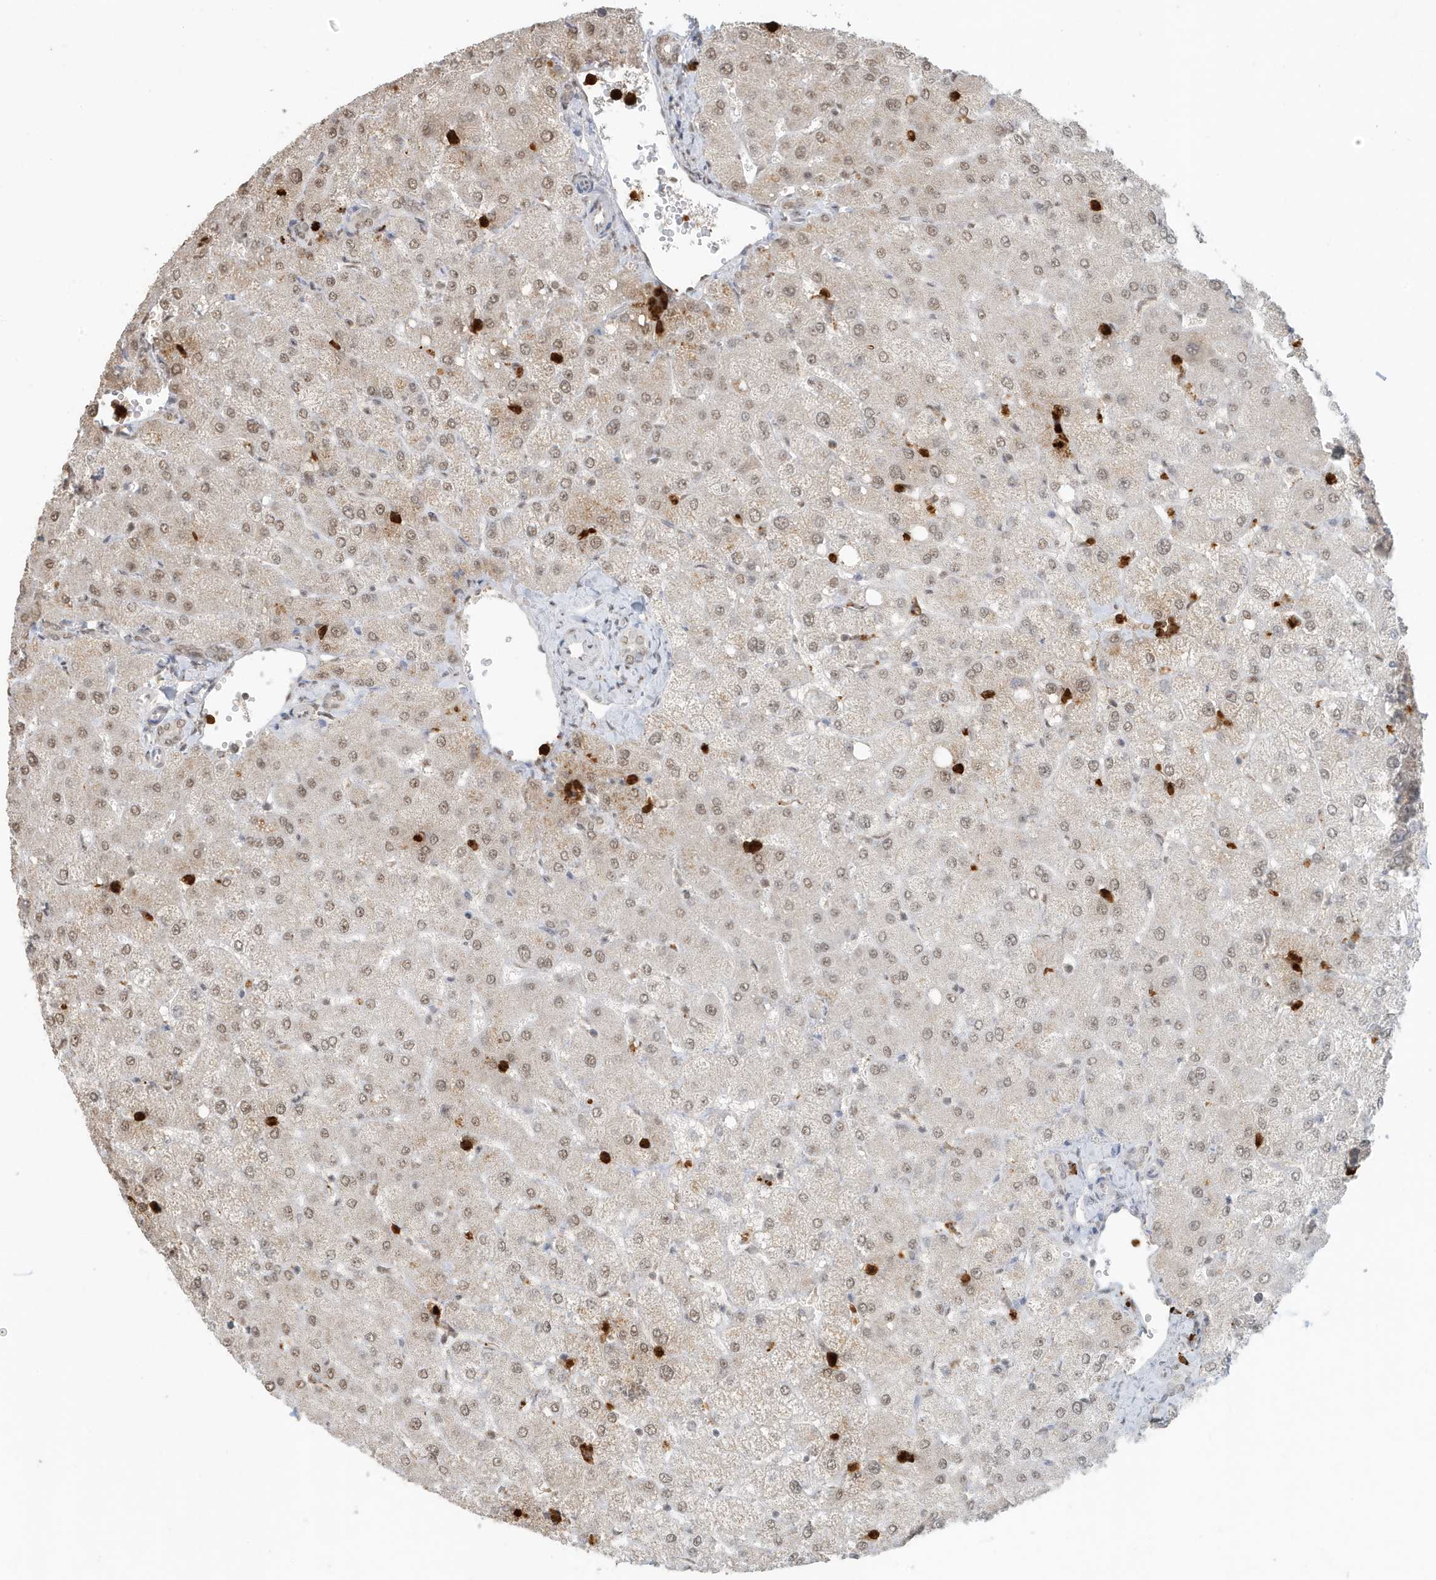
{"staining": {"intensity": "negative", "quantity": "none", "location": "none"}, "tissue": "liver", "cell_type": "Cholangiocytes", "image_type": "normal", "snomed": [{"axis": "morphology", "description": "Normal tissue, NOS"}, {"axis": "topography", "description": "Liver"}], "caption": "Immunohistochemistry image of unremarkable liver: human liver stained with DAB displays no significant protein expression in cholangiocytes.", "gene": "DEFA1", "patient": {"sex": "female", "age": 54}}